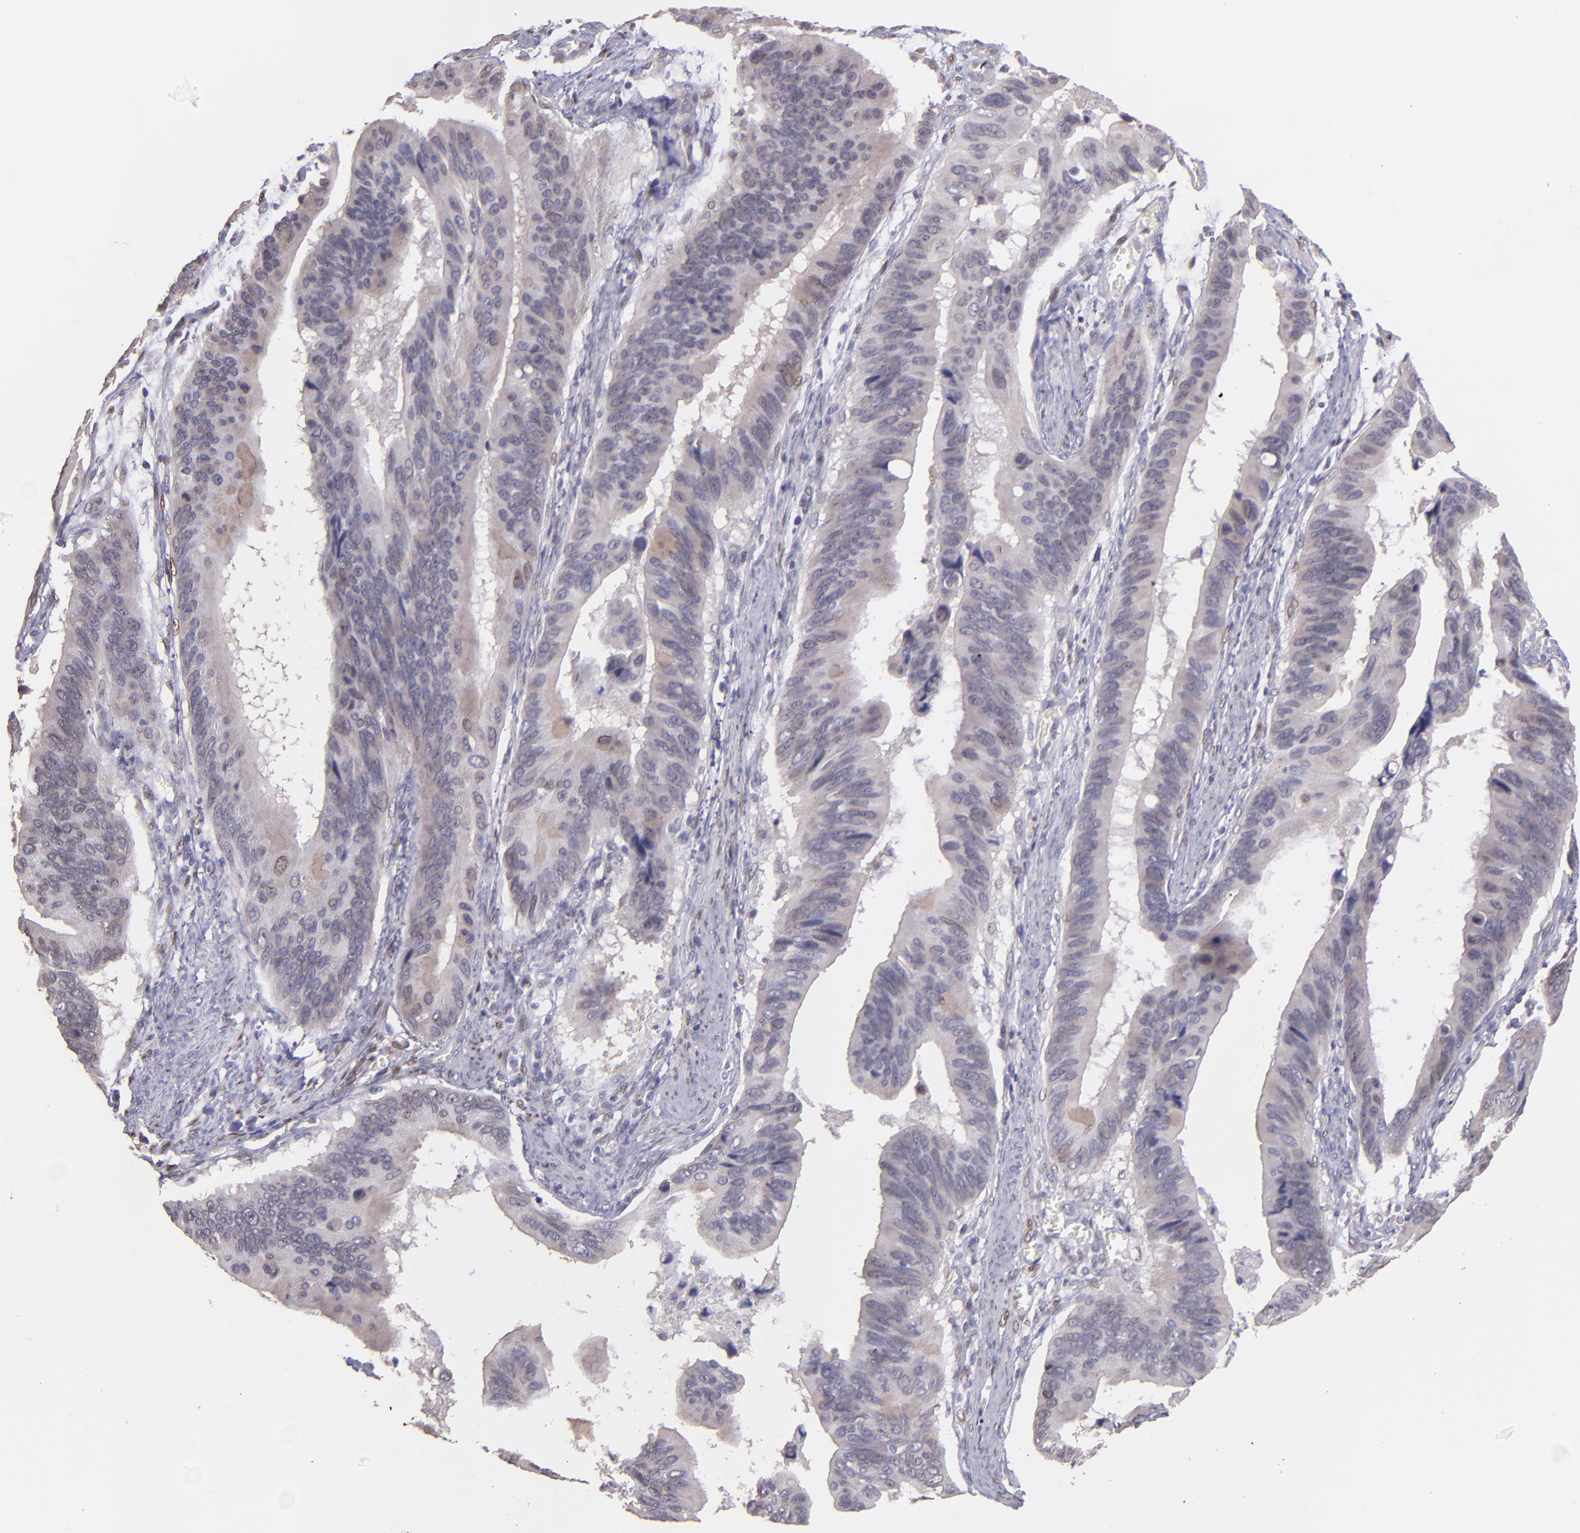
{"staining": {"intensity": "weak", "quantity": "<25%", "location": "cytoplasmic/membranous"}, "tissue": "stomach cancer", "cell_type": "Tumor cells", "image_type": "cancer", "snomed": [{"axis": "morphology", "description": "Adenocarcinoma, NOS"}, {"axis": "topography", "description": "Stomach, upper"}], "caption": "DAB immunohistochemical staining of stomach cancer (adenocarcinoma) displays no significant staining in tumor cells.", "gene": "NUP62CL", "patient": {"sex": "male", "age": 80}}